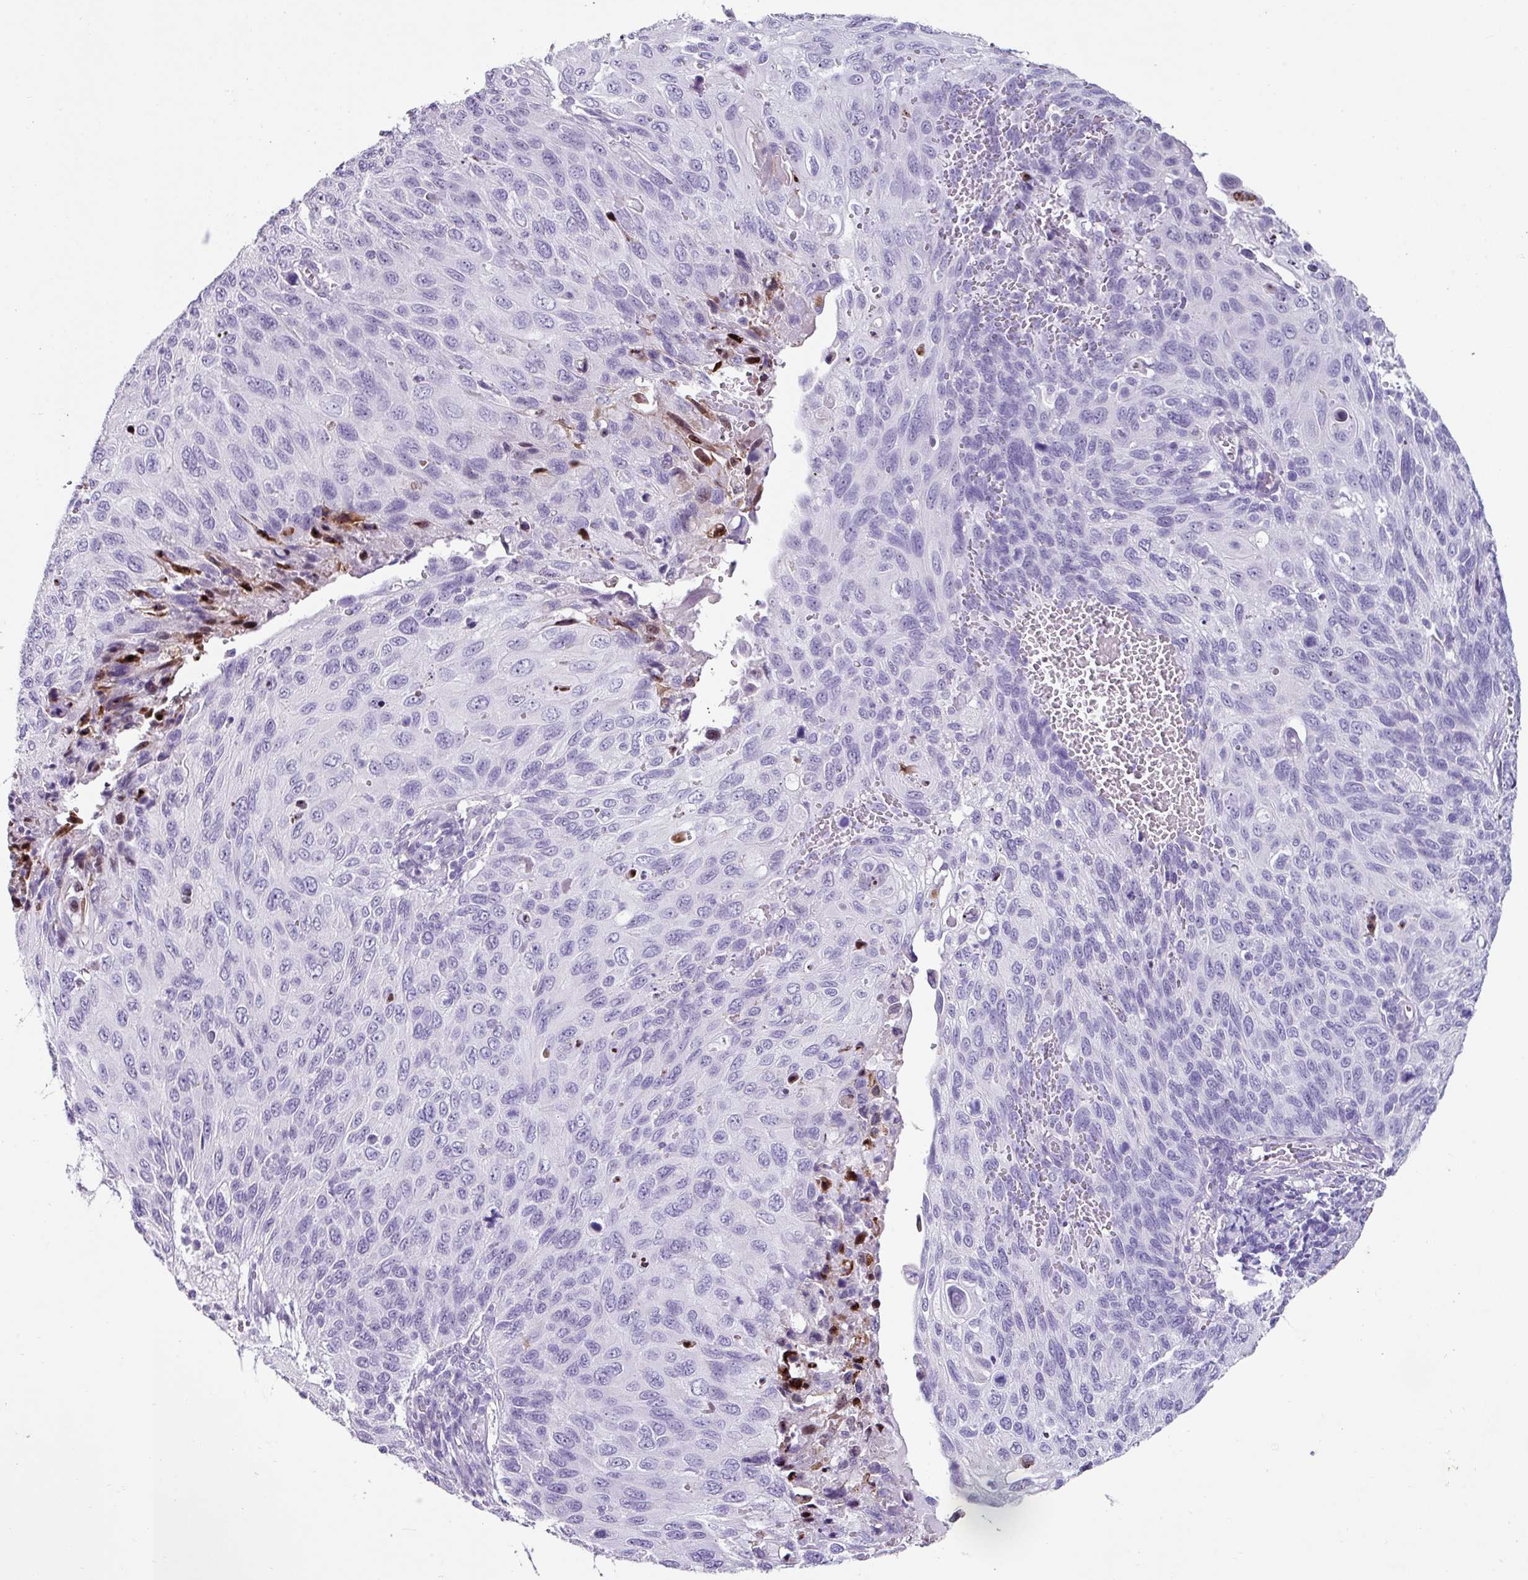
{"staining": {"intensity": "negative", "quantity": "none", "location": "none"}, "tissue": "cervical cancer", "cell_type": "Tumor cells", "image_type": "cancer", "snomed": [{"axis": "morphology", "description": "Squamous cell carcinoma, NOS"}, {"axis": "topography", "description": "Cervix"}], "caption": "DAB immunohistochemical staining of cervical cancer demonstrates no significant staining in tumor cells.", "gene": "TRA2A", "patient": {"sex": "female", "age": 70}}